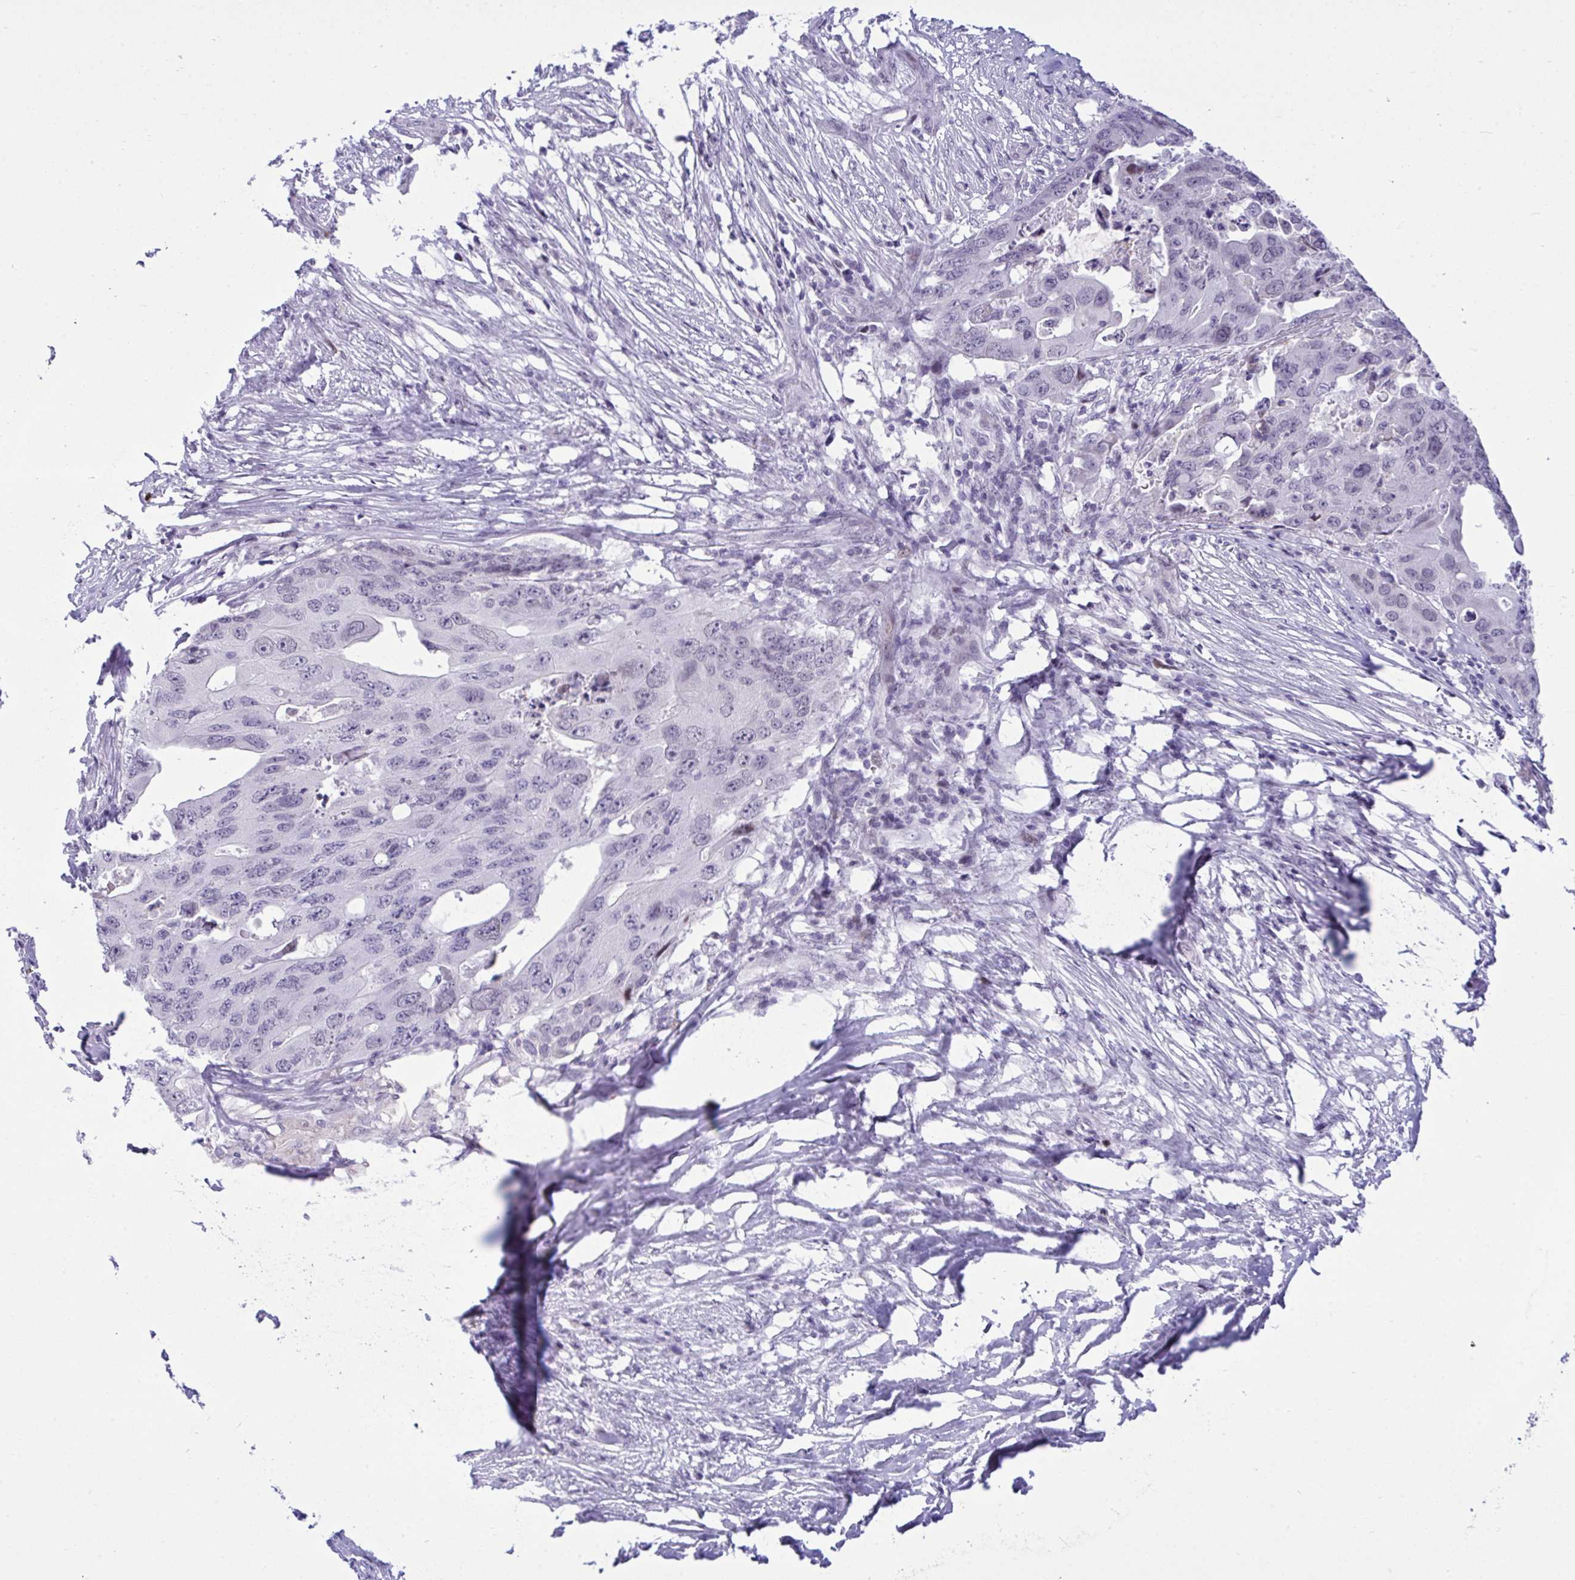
{"staining": {"intensity": "negative", "quantity": "none", "location": "none"}, "tissue": "colorectal cancer", "cell_type": "Tumor cells", "image_type": "cancer", "snomed": [{"axis": "morphology", "description": "Adenocarcinoma, NOS"}, {"axis": "topography", "description": "Colon"}], "caption": "Tumor cells are negative for brown protein staining in colorectal adenocarcinoma.", "gene": "ZFHX3", "patient": {"sex": "male", "age": 71}}